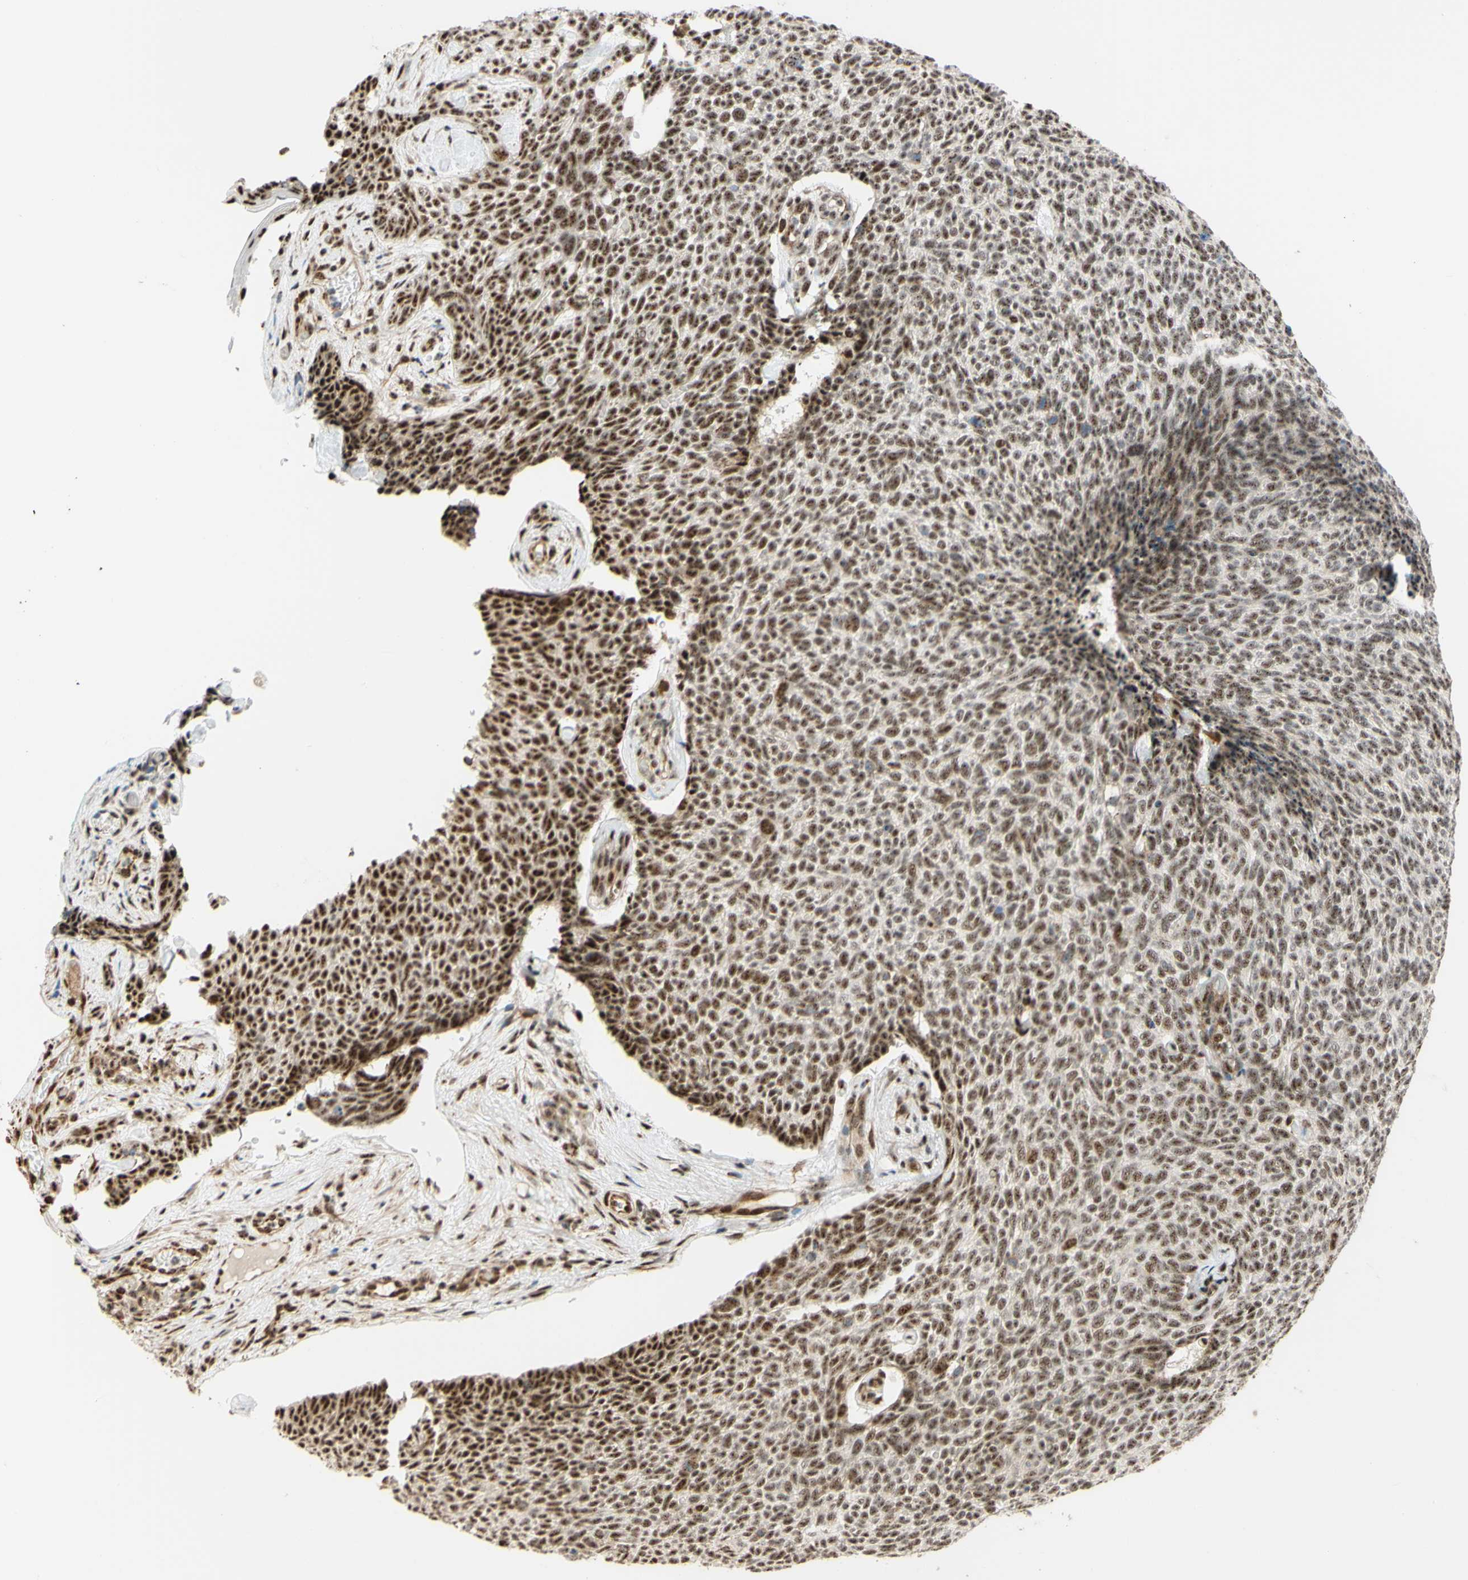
{"staining": {"intensity": "moderate", "quantity": ">75%", "location": "nuclear"}, "tissue": "skin cancer", "cell_type": "Tumor cells", "image_type": "cancer", "snomed": [{"axis": "morphology", "description": "Basal cell carcinoma"}, {"axis": "topography", "description": "Skin"}], "caption": "Immunohistochemical staining of human skin cancer (basal cell carcinoma) demonstrates medium levels of moderate nuclear protein positivity in about >75% of tumor cells.", "gene": "SAP18", "patient": {"sex": "female", "age": 84}}